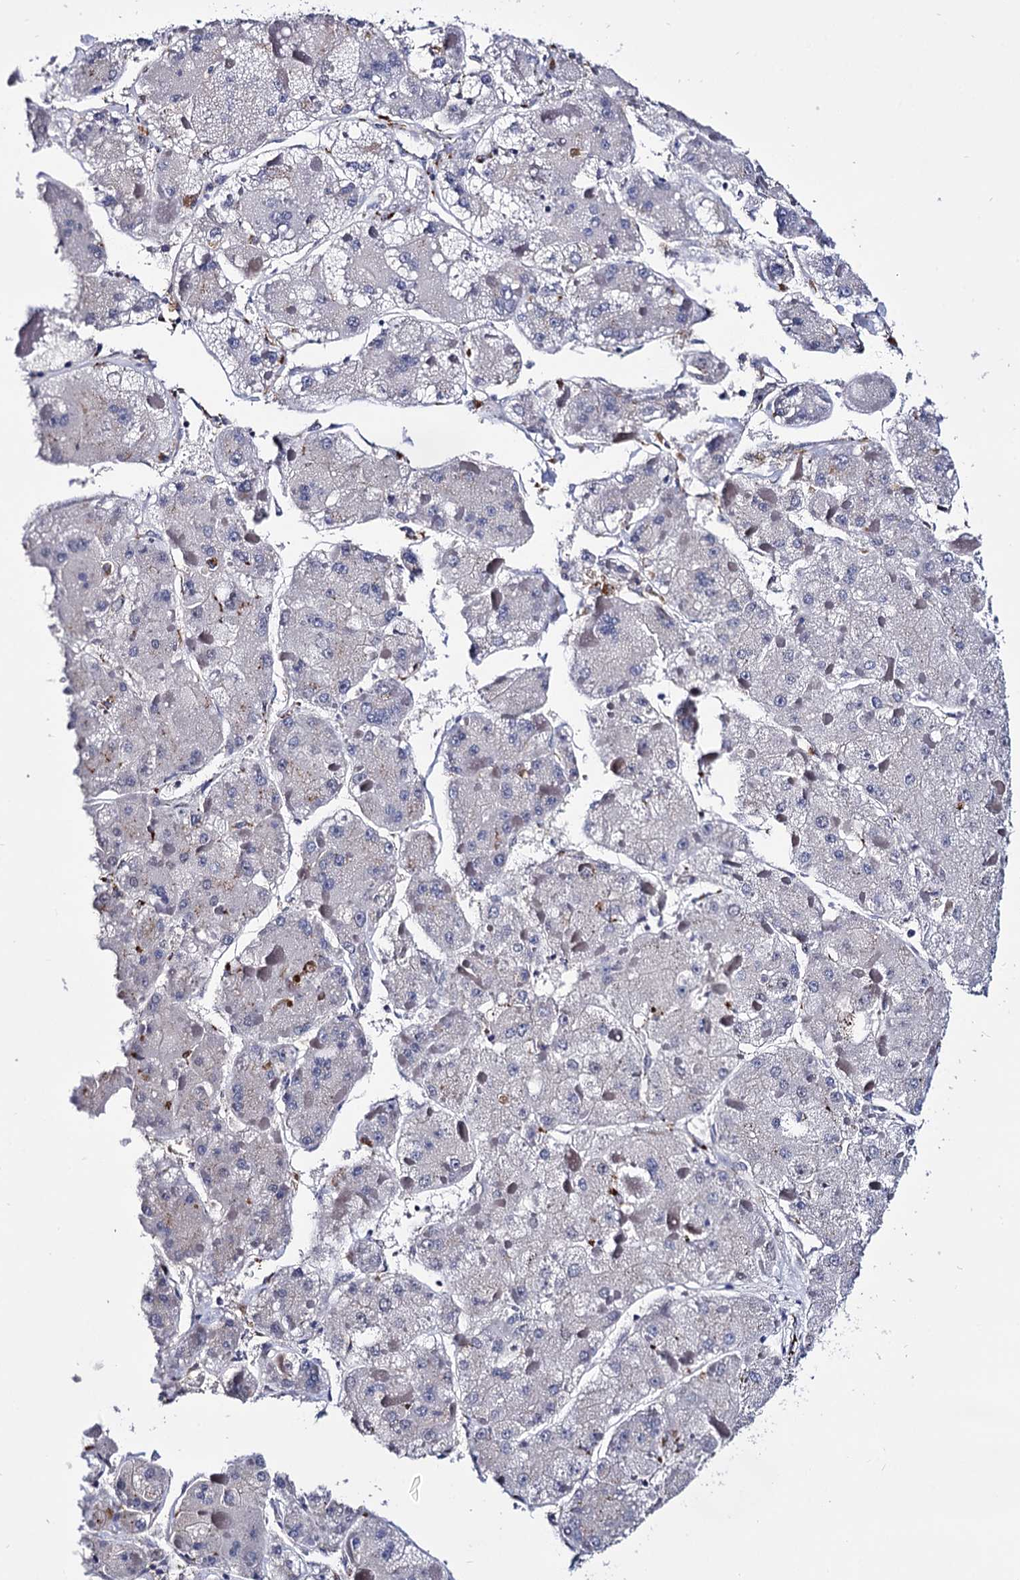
{"staining": {"intensity": "negative", "quantity": "none", "location": "none"}, "tissue": "liver cancer", "cell_type": "Tumor cells", "image_type": "cancer", "snomed": [{"axis": "morphology", "description": "Carcinoma, Hepatocellular, NOS"}, {"axis": "topography", "description": "Liver"}], "caption": "The IHC histopathology image has no significant positivity in tumor cells of liver hepatocellular carcinoma tissue. Nuclei are stained in blue.", "gene": "MICAL2", "patient": {"sex": "female", "age": 73}}